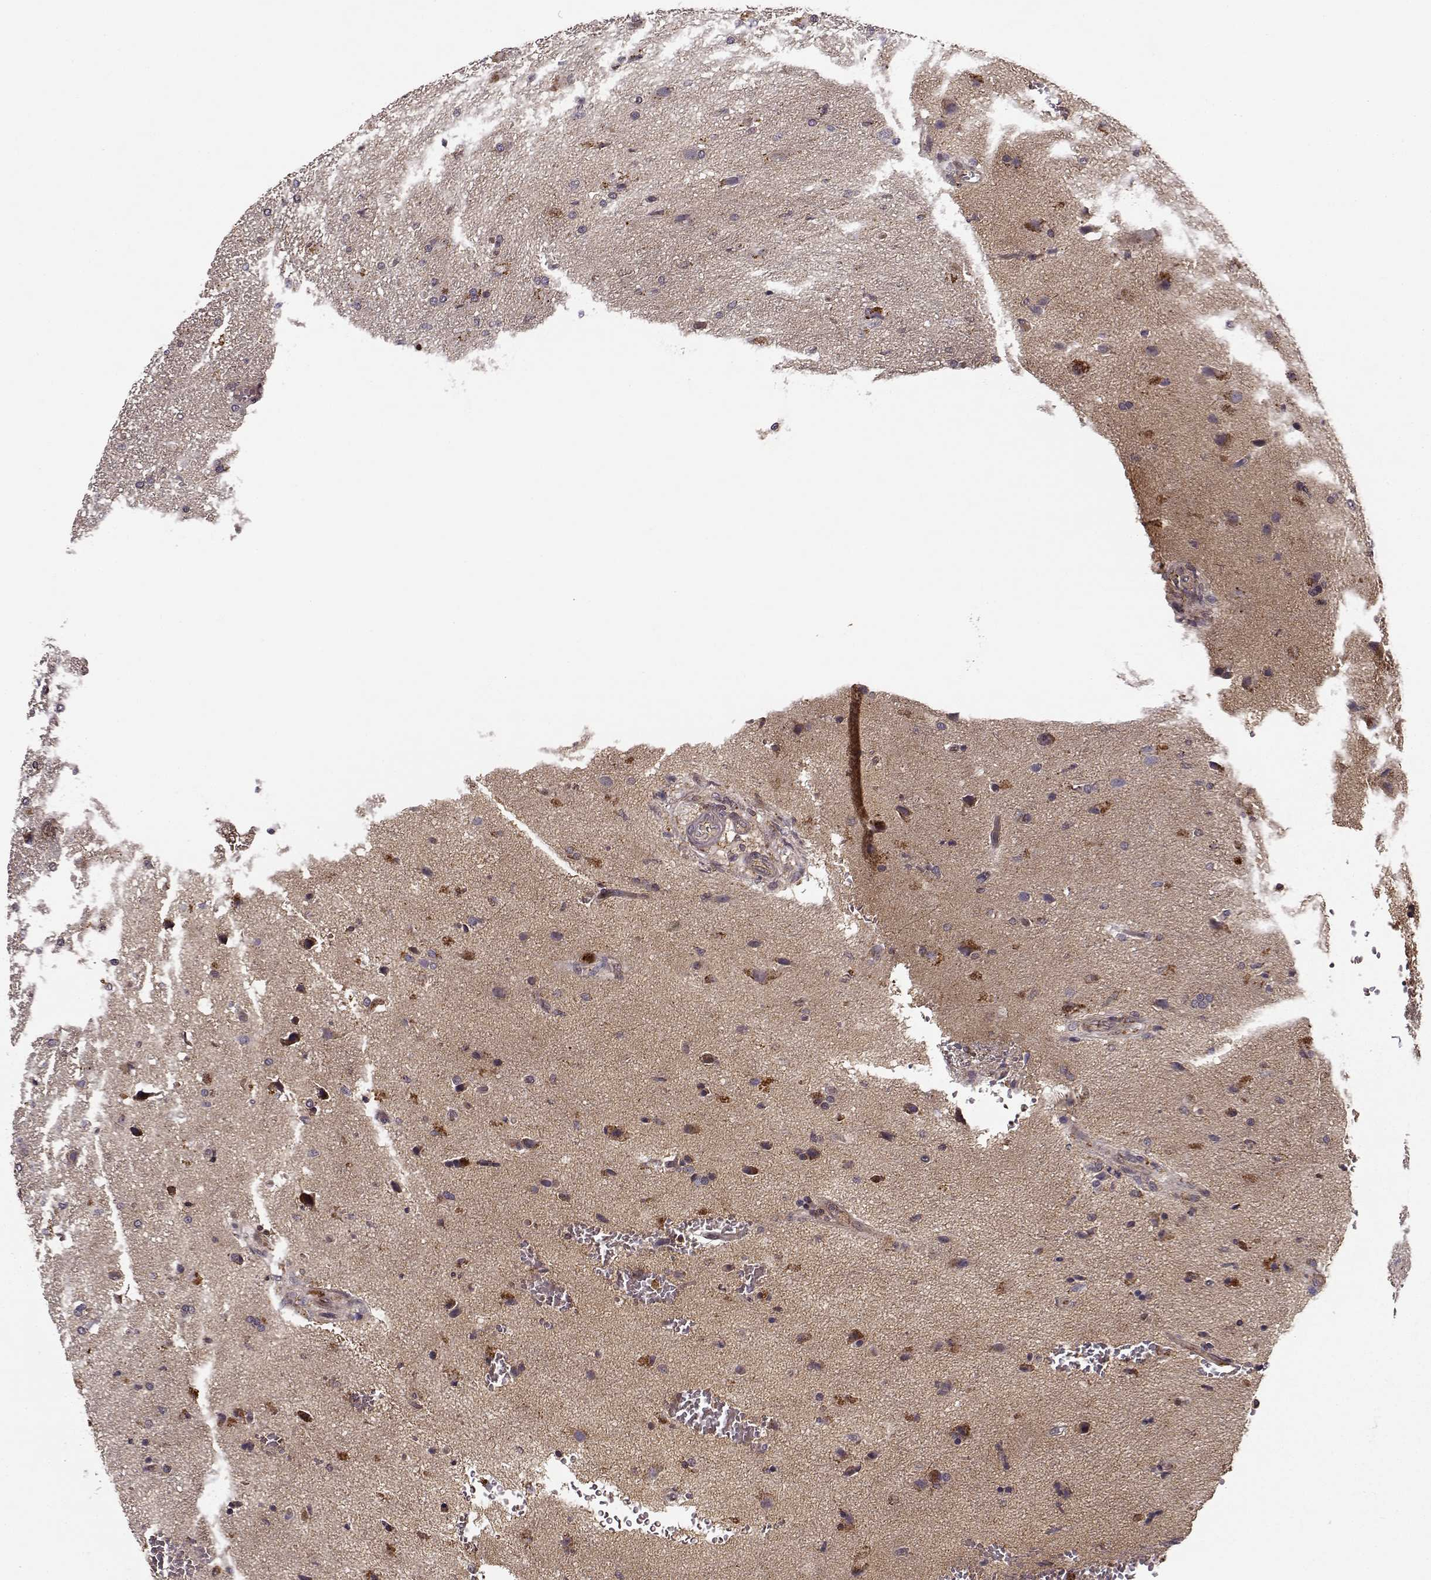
{"staining": {"intensity": "negative", "quantity": "none", "location": "none"}, "tissue": "glioma", "cell_type": "Tumor cells", "image_type": "cancer", "snomed": [{"axis": "morphology", "description": "Glioma, malignant, High grade"}, {"axis": "topography", "description": "Brain"}], "caption": "Malignant glioma (high-grade) was stained to show a protein in brown. There is no significant staining in tumor cells.", "gene": "IFRD2", "patient": {"sex": "male", "age": 68}}